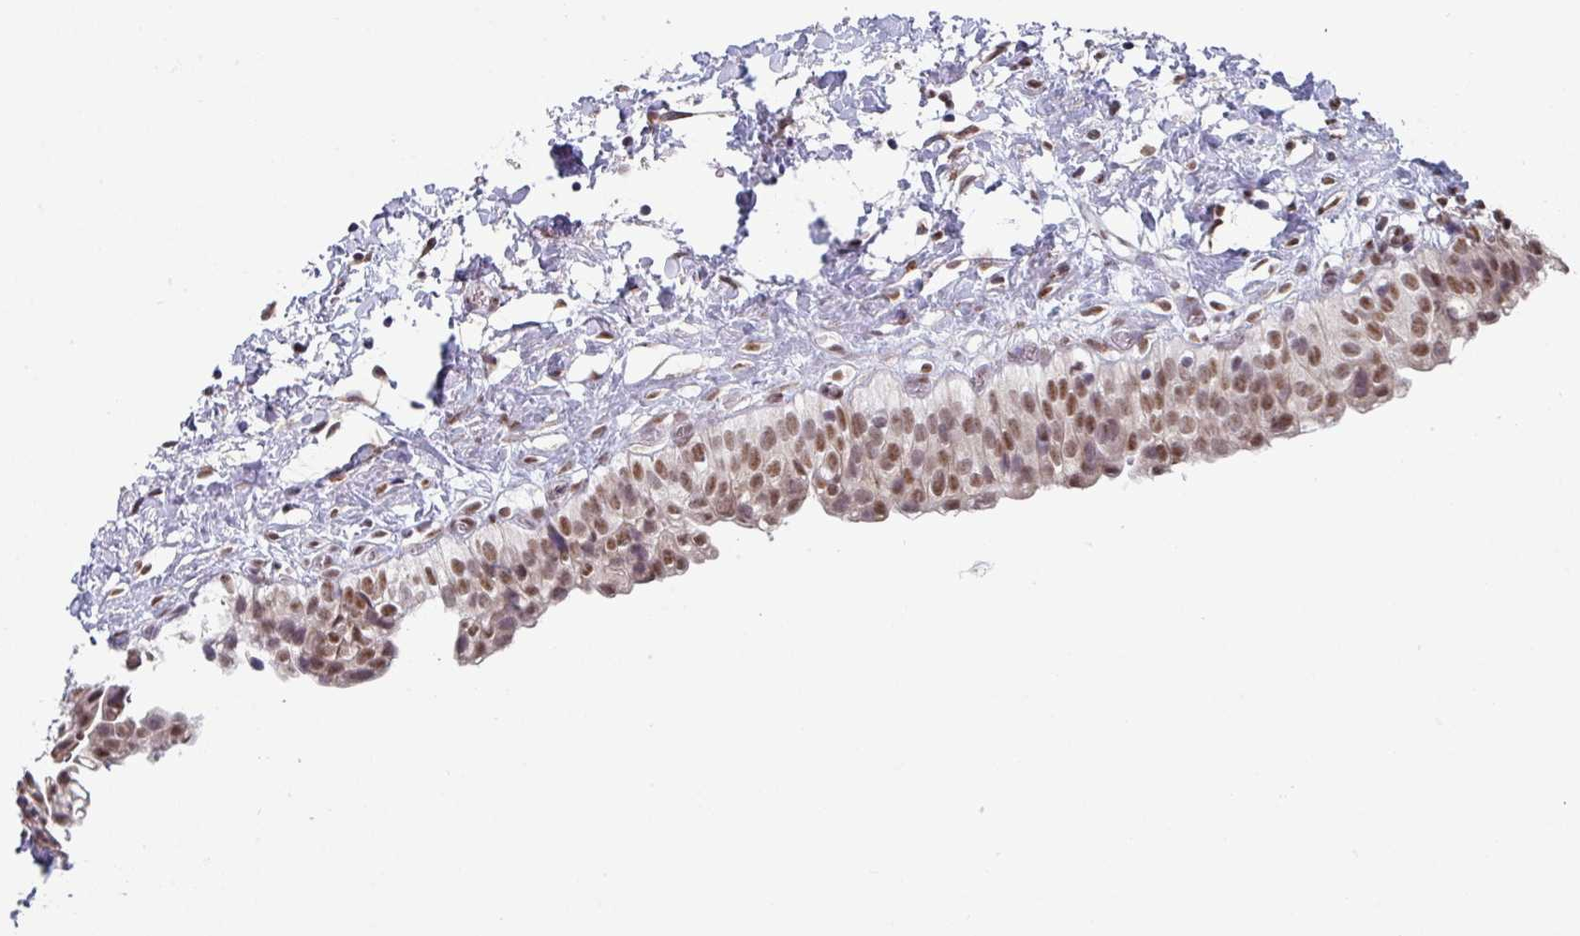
{"staining": {"intensity": "moderate", "quantity": ">75%", "location": "nuclear"}, "tissue": "urinary bladder", "cell_type": "Urothelial cells", "image_type": "normal", "snomed": [{"axis": "morphology", "description": "Normal tissue, NOS"}, {"axis": "topography", "description": "Urinary bladder"}], "caption": "Immunohistochemical staining of normal urinary bladder exhibits medium levels of moderate nuclear staining in approximately >75% of urothelial cells. (Stains: DAB (3,3'-diaminobenzidine) in brown, nuclei in blue, Microscopy: brightfield microscopy at high magnification).", "gene": "TMED5", "patient": {"sex": "male", "age": 51}}